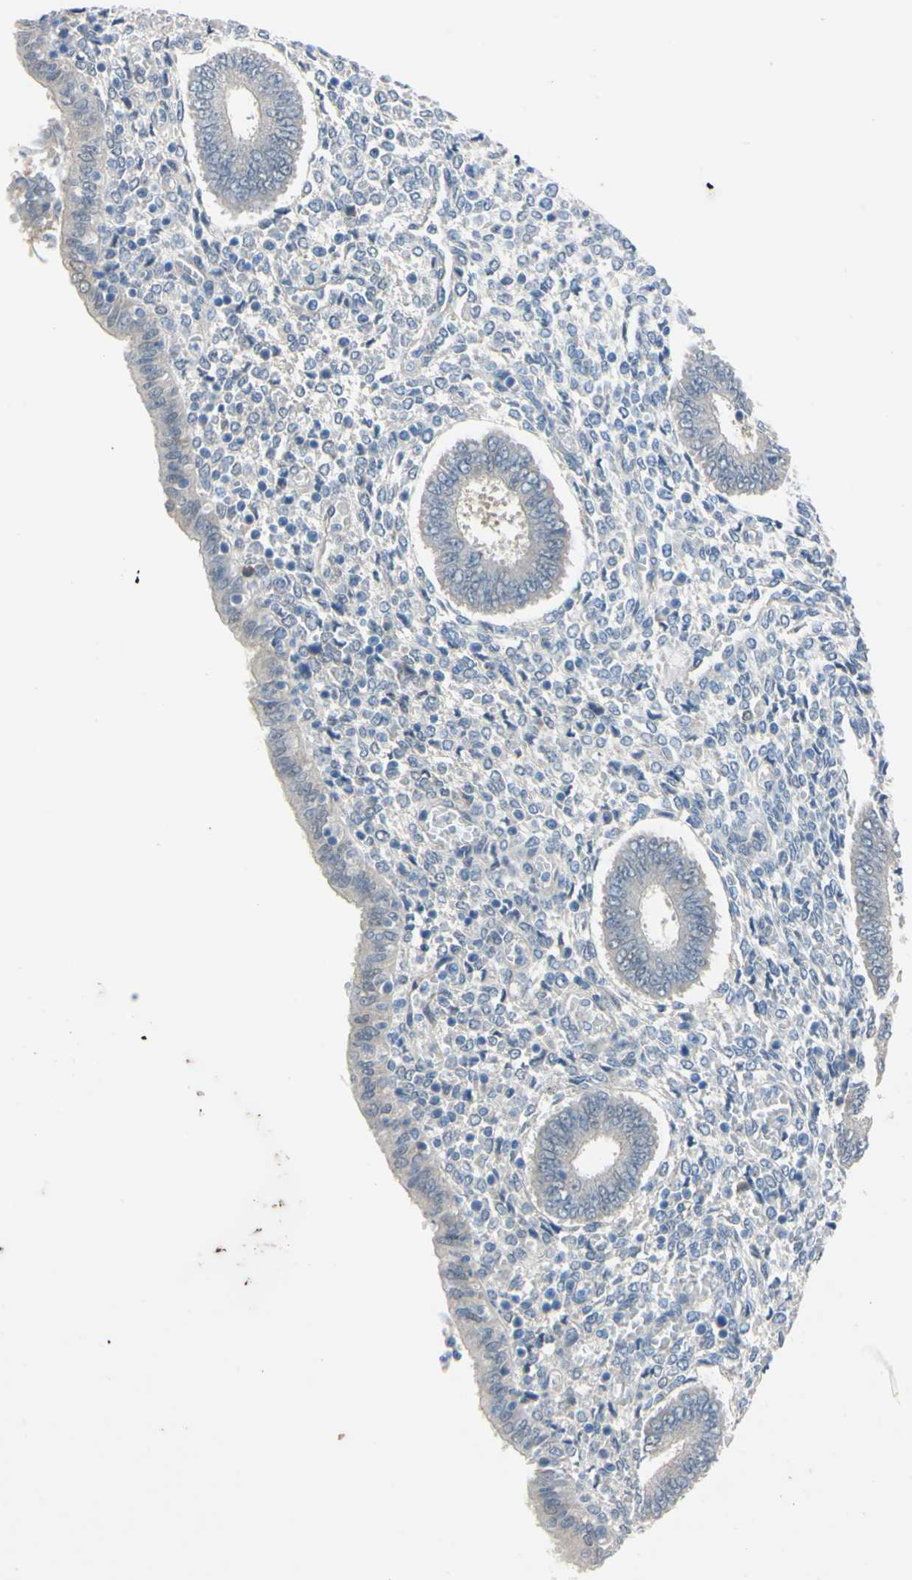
{"staining": {"intensity": "weak", "quantity": "<25%", "location": "cytoplasmic/membranous"}, "tissue": "endometrium", "cell_type": "Cells in endometrial stroma", "image_type": "normal", "snomed": [{"axis": "morphology", "description": "Normal tissue, NOS"}, {"axis": "topography", "description": "Endometrium"}], "caption": "Cells in endometrial stroma are negative for brown protein staining in unremarkable endometrium.", "gene": "NOL3", "patient": {"sex": "female", "age": 35}}